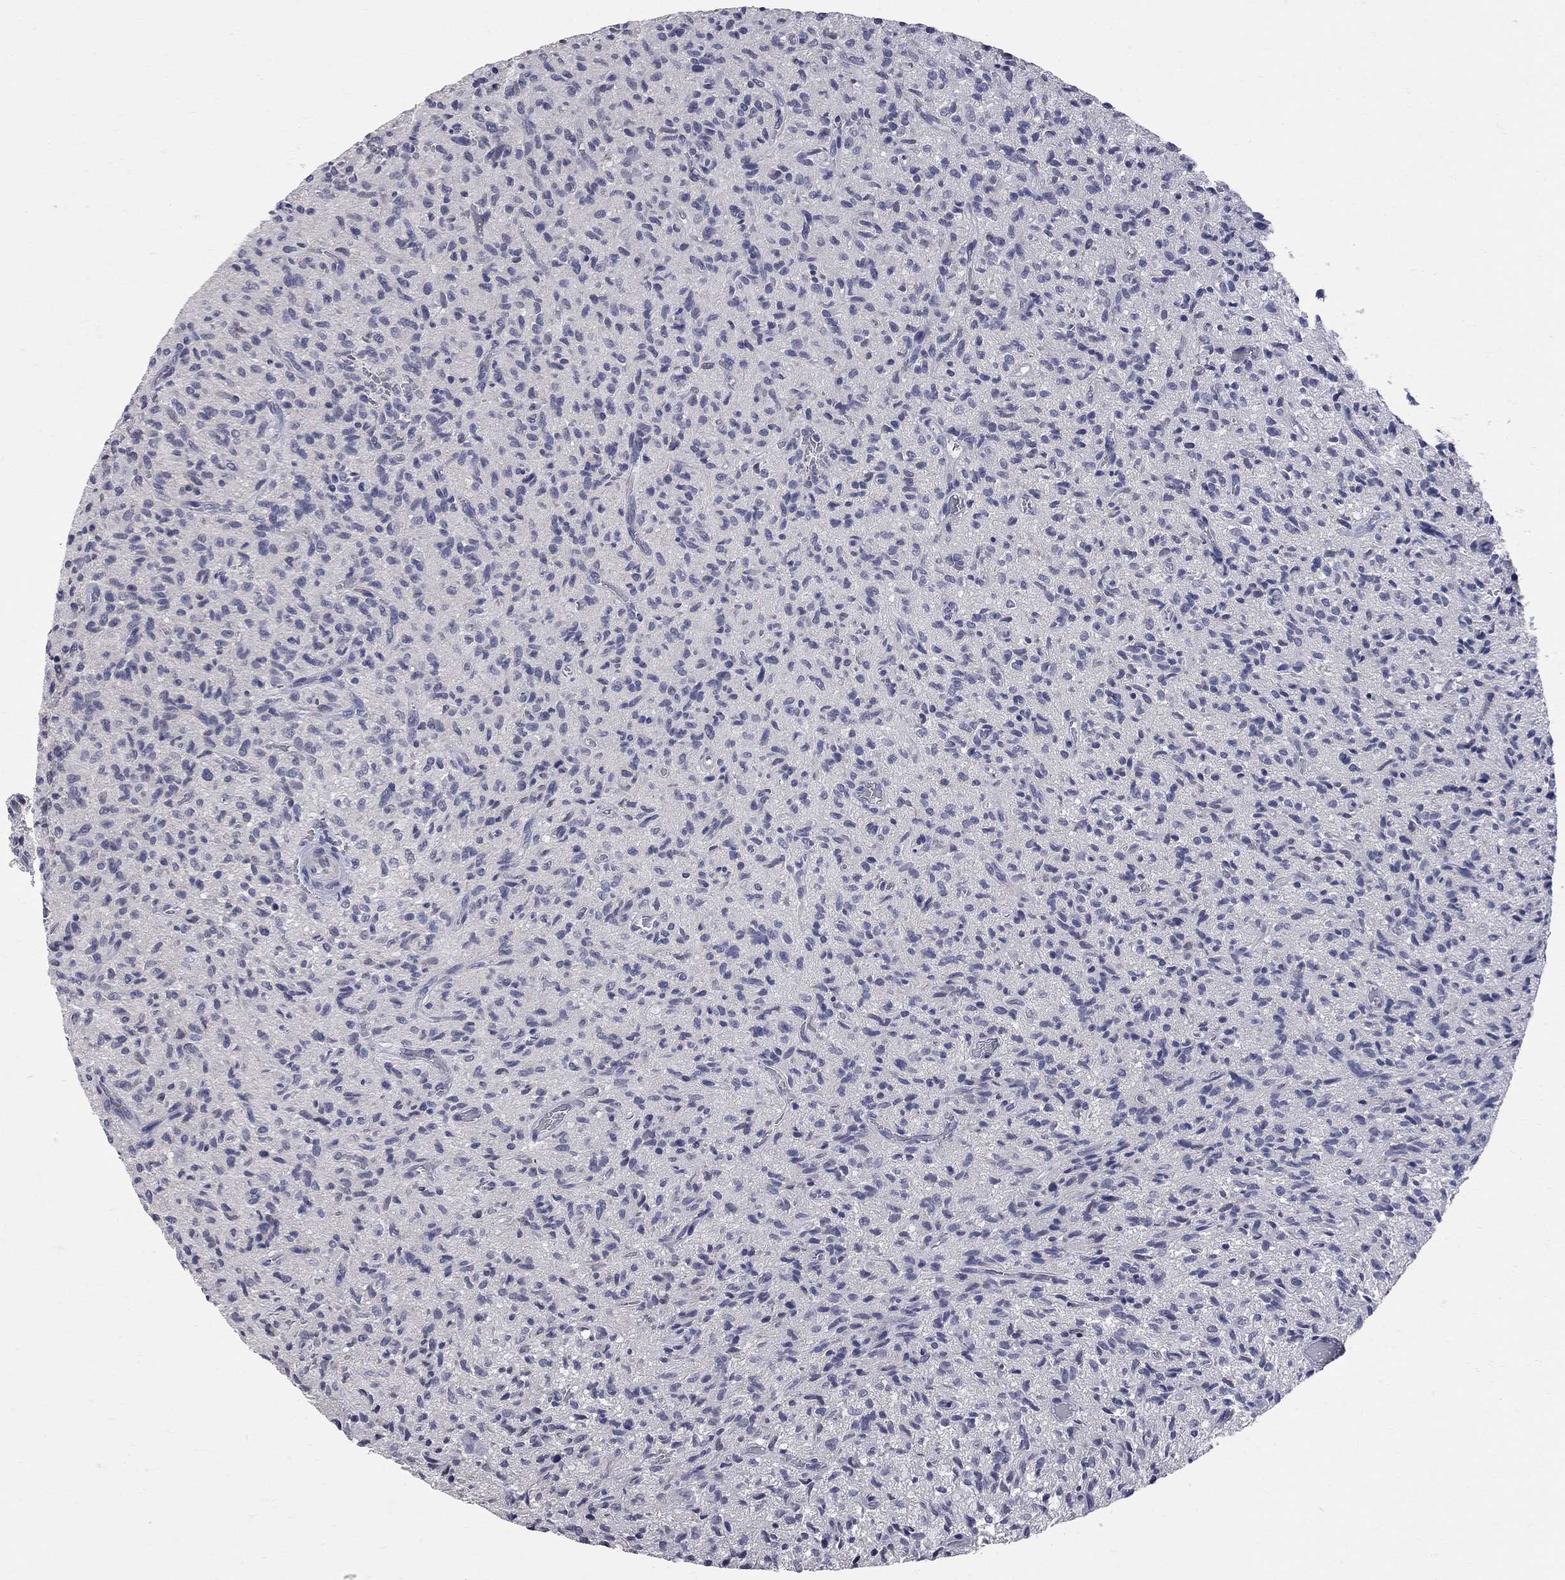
{"staining": {"intensity": "negative", "quantity": "none", "location": "none"}, "tissue": "glioma", "cell_type": "Tumor cells", "image_type": "cancer", "snomed": [{"axis": "morphology", "description": "Glioma, malignant, High grade"}, {"axis": "topography", "description": "Brain"}], "caption": "IHC of human glioma exhibits no staining in tumor cells.", "gene": "NOS2", "patient": {"sex": "male", "age": 64}}